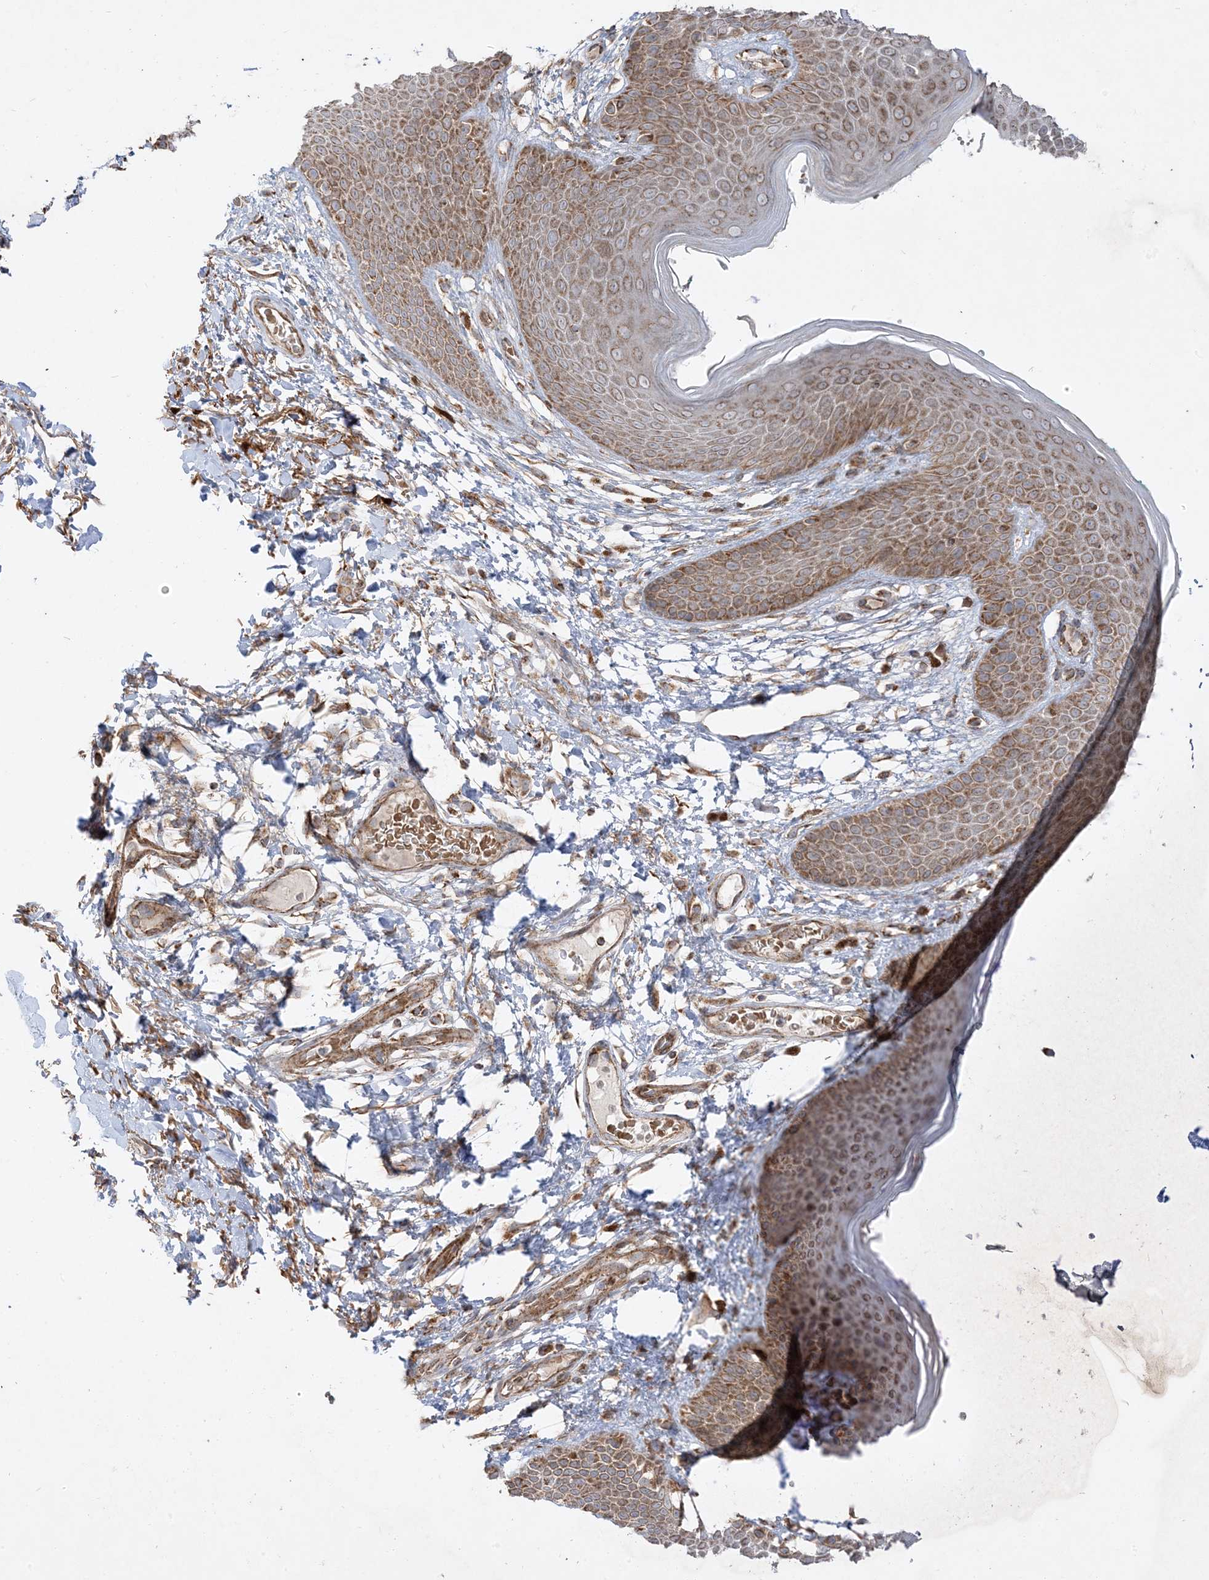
{"staining": {"intensity": "moderate", "quantity": ">75%", "location": "cytoplasmic/membranous"}, "tissue": "skin", "cell_type": "Epidermal cells", "image_type": "normal", "snomed": [{"axis": "morphology", "description": "Normal tissue, NOS"}, {"axis": "topography", "description": "Anal"}], "caption": "High-magnification brightfield microscopy of unremarkable skin stained with DAB (brown) and counterstained with hematoxylin (blue). epidermal cells exhibit moderate cytoplasmic/membranous staining is seen in approximately>75% of cells. (IHC, brightfield microscopy, high magnification).", "gene": "AARS2", "patient": {"sex": "male", "age": 74}}